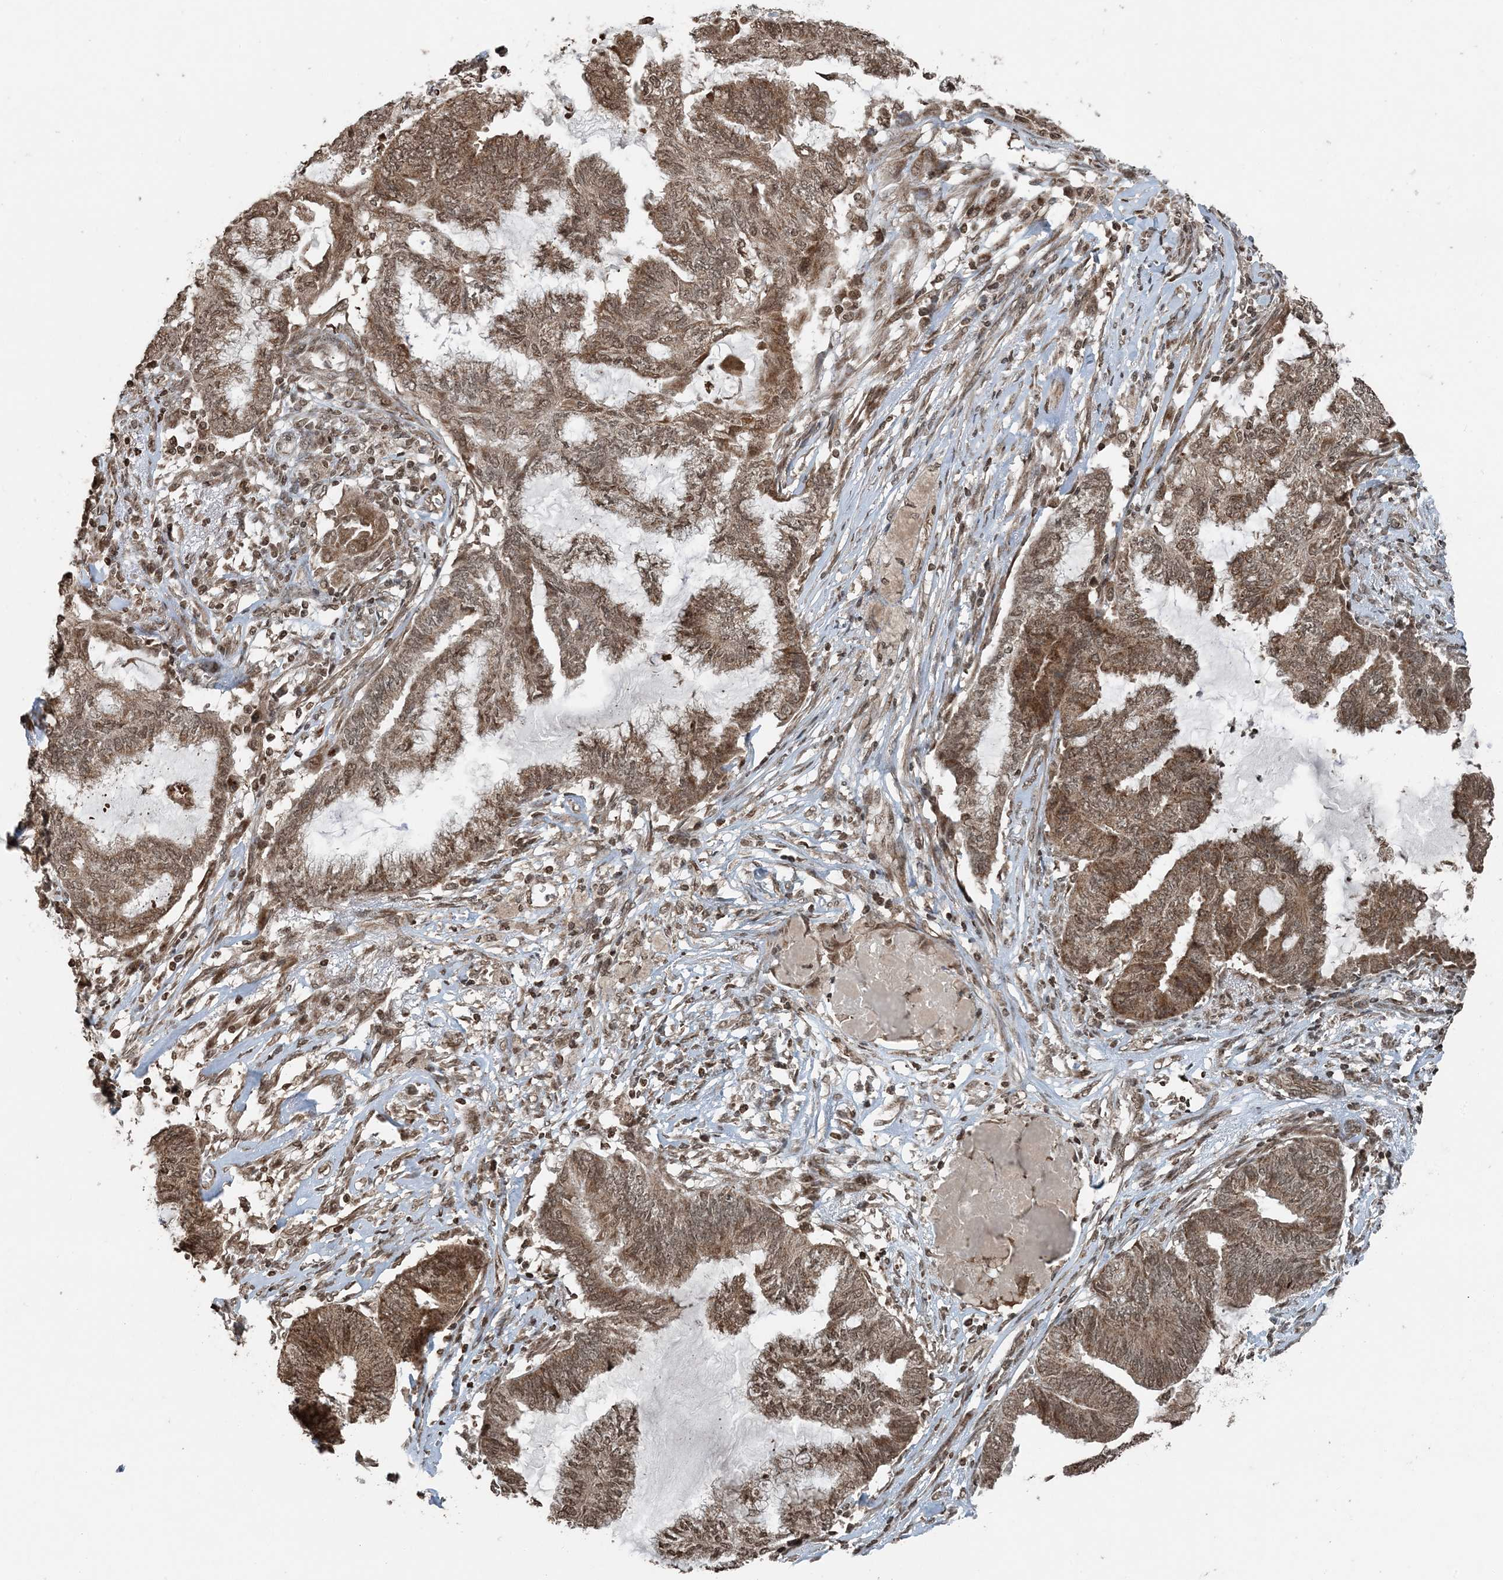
{"staining": {"intensity": "moderate", "quantity": ">75%", "location": "cytoplasmic/membranous,nuclear"}, "tissue": "endometrial cancer", "cell_type": "Tumor cells", "image_type": "cancer", "snomed": [{"axis": "morphology", "description": "Adenocarcinoma, NOS"}, {"axis": "topography", "description": "Endometrium"}], "caption": "DAB immunohistochemical staining of human endometrial cancer (adenocarcinoma) shows moderate cytoplasmic/membranous and nuclear protein staining in approximately >75% of tumor cells.", "gene": "ZFAND2B", "patient": {"sex": "female", "age": 86}}